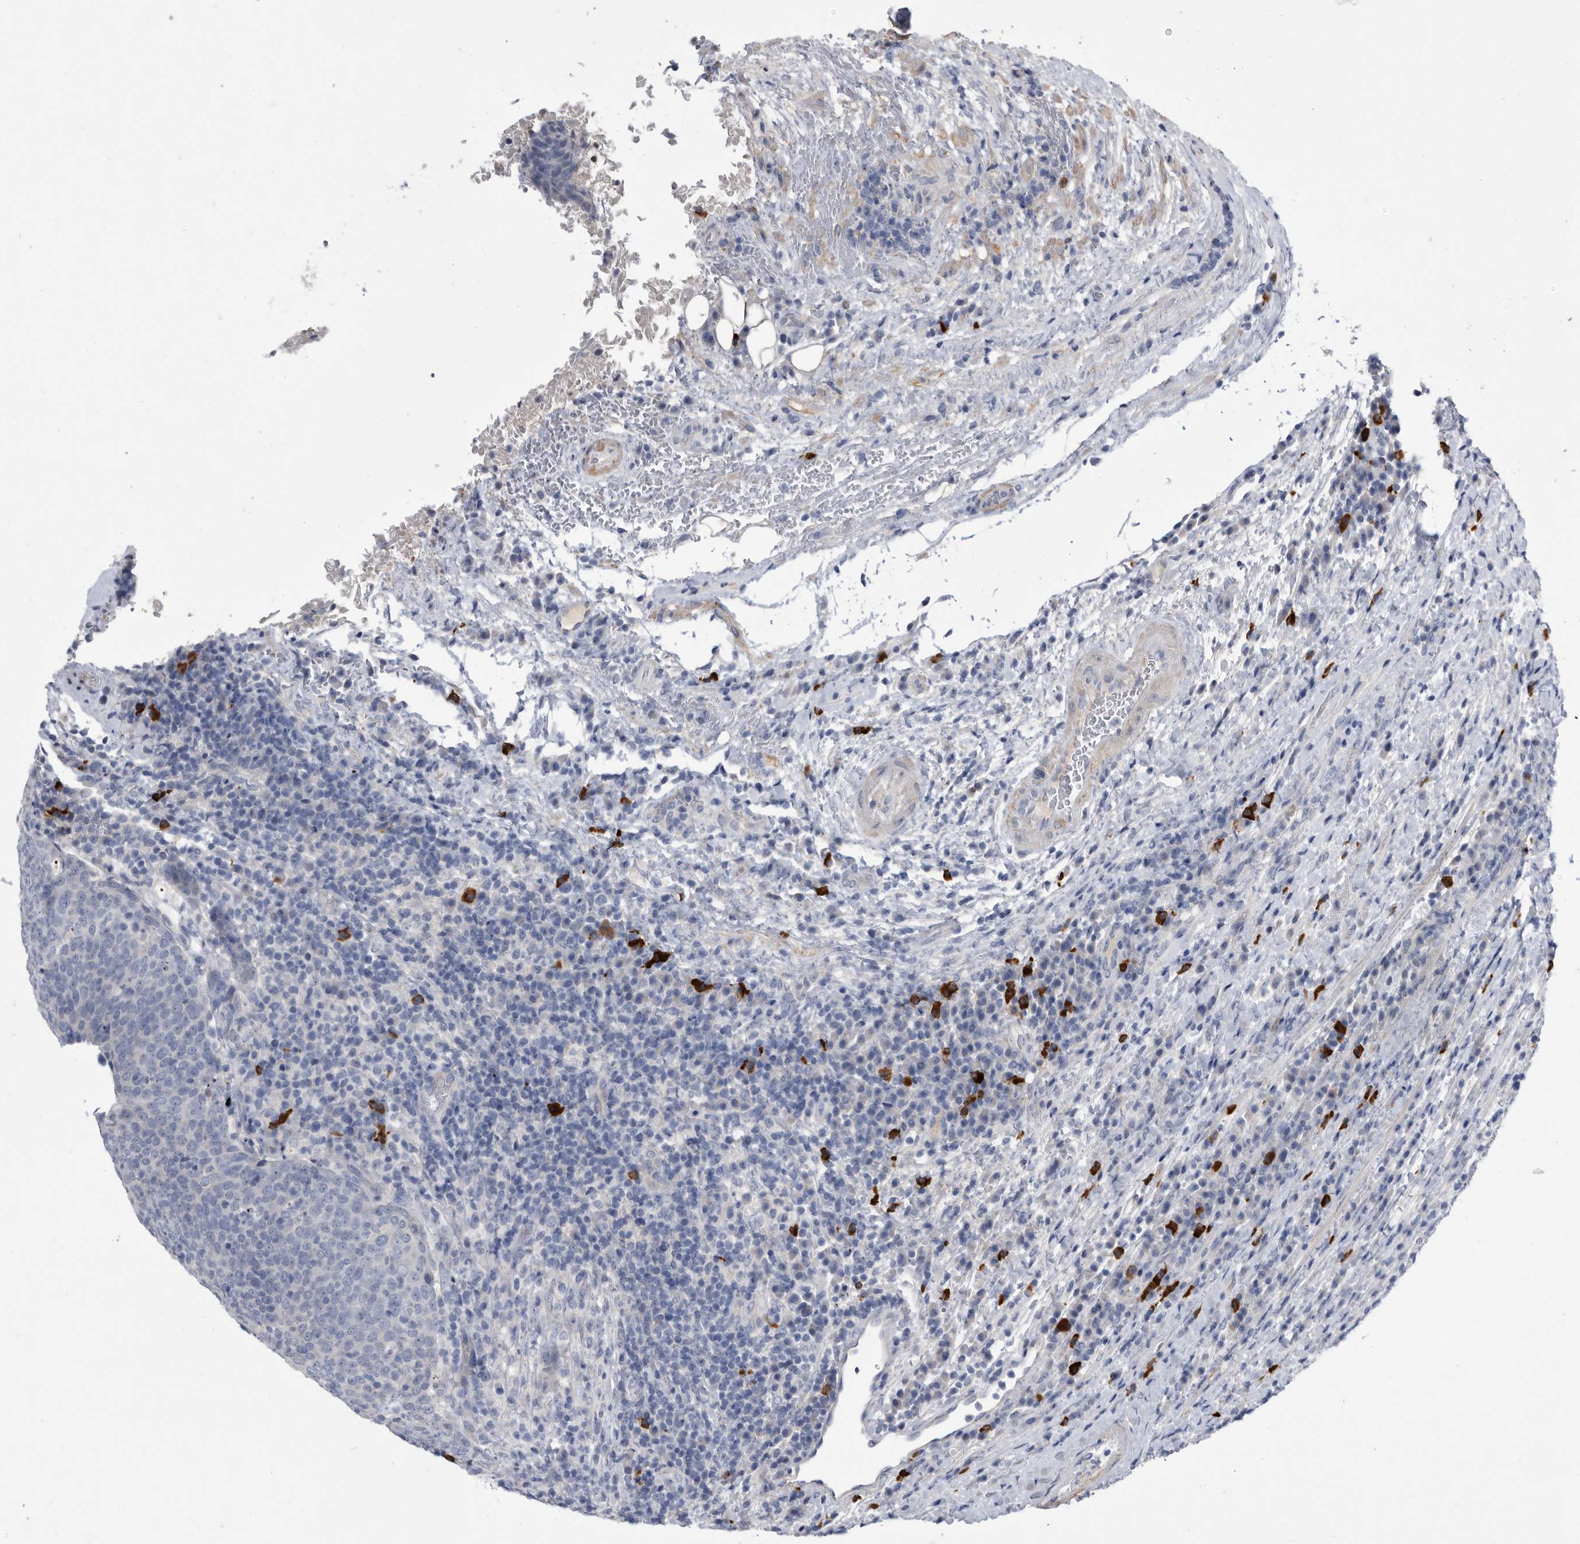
{"staining": {"intensity": "negative", "quantity": "none", "location": "none"}, "tissue": "head and neck cancer", "cell_type": "Tumor cells", "image_type": "cancer", "snomed": [{"axis": "morphology", "description": "Squamous cell carcinoma, NOS"}, {"axis": "morphology", "description": "Squamous cell carcinoma, metastatic, NOS"}, {"axis": "topography", "description": "Lymph node"}, {"axis": "topography", "description": "Head-Neck"}], "caption": "The immunohistochemistry (IHC) photomicrograph has no significant positivity in tumor cells of squamous cell carcinoma (head and neck) tissue.", "gene": "BTBD6", "patient": {"sex": "male", "age": 62}}